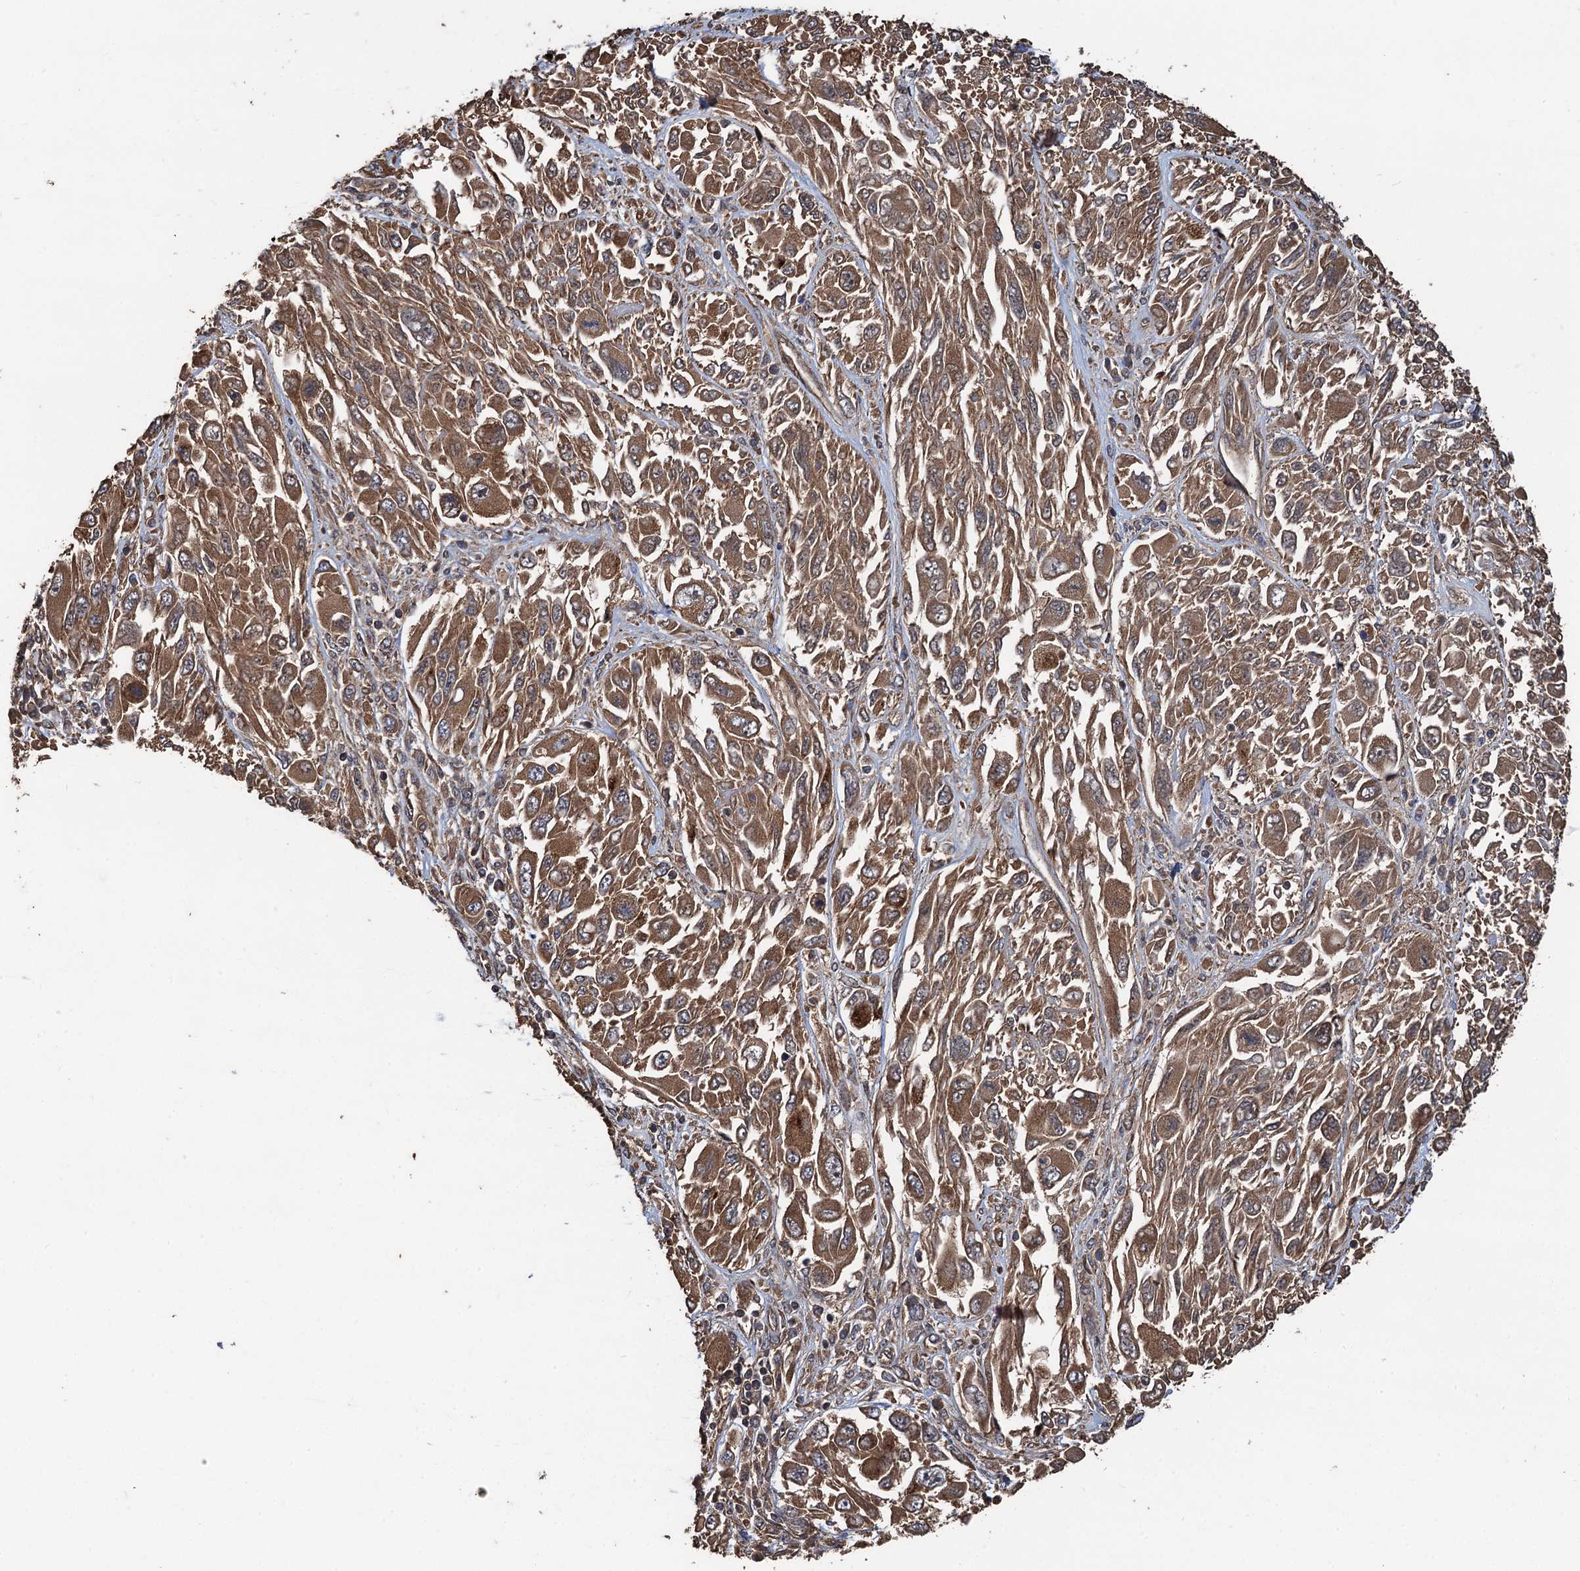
{"staining": {"intensity": "moderate", "quantity": ">75%", "location": "cytoplasmic/membranous"}, "tissue": "melanoma", "cell_type": "Tumor cells", "image_type": "cancer", "snomed": [{"axis": "morphology", "description": "Malignant melanoma, NOS"}, {"axis": "topography", "description": "Skin"}], "caption": "Protein expression analysis of human malignant melanoma reveals moderate cytoplasmic/membranous staining in approximately >75% of tumor cells.", "gene": "TMEM39B", "patient": {"sex": "female", "age": 91}}